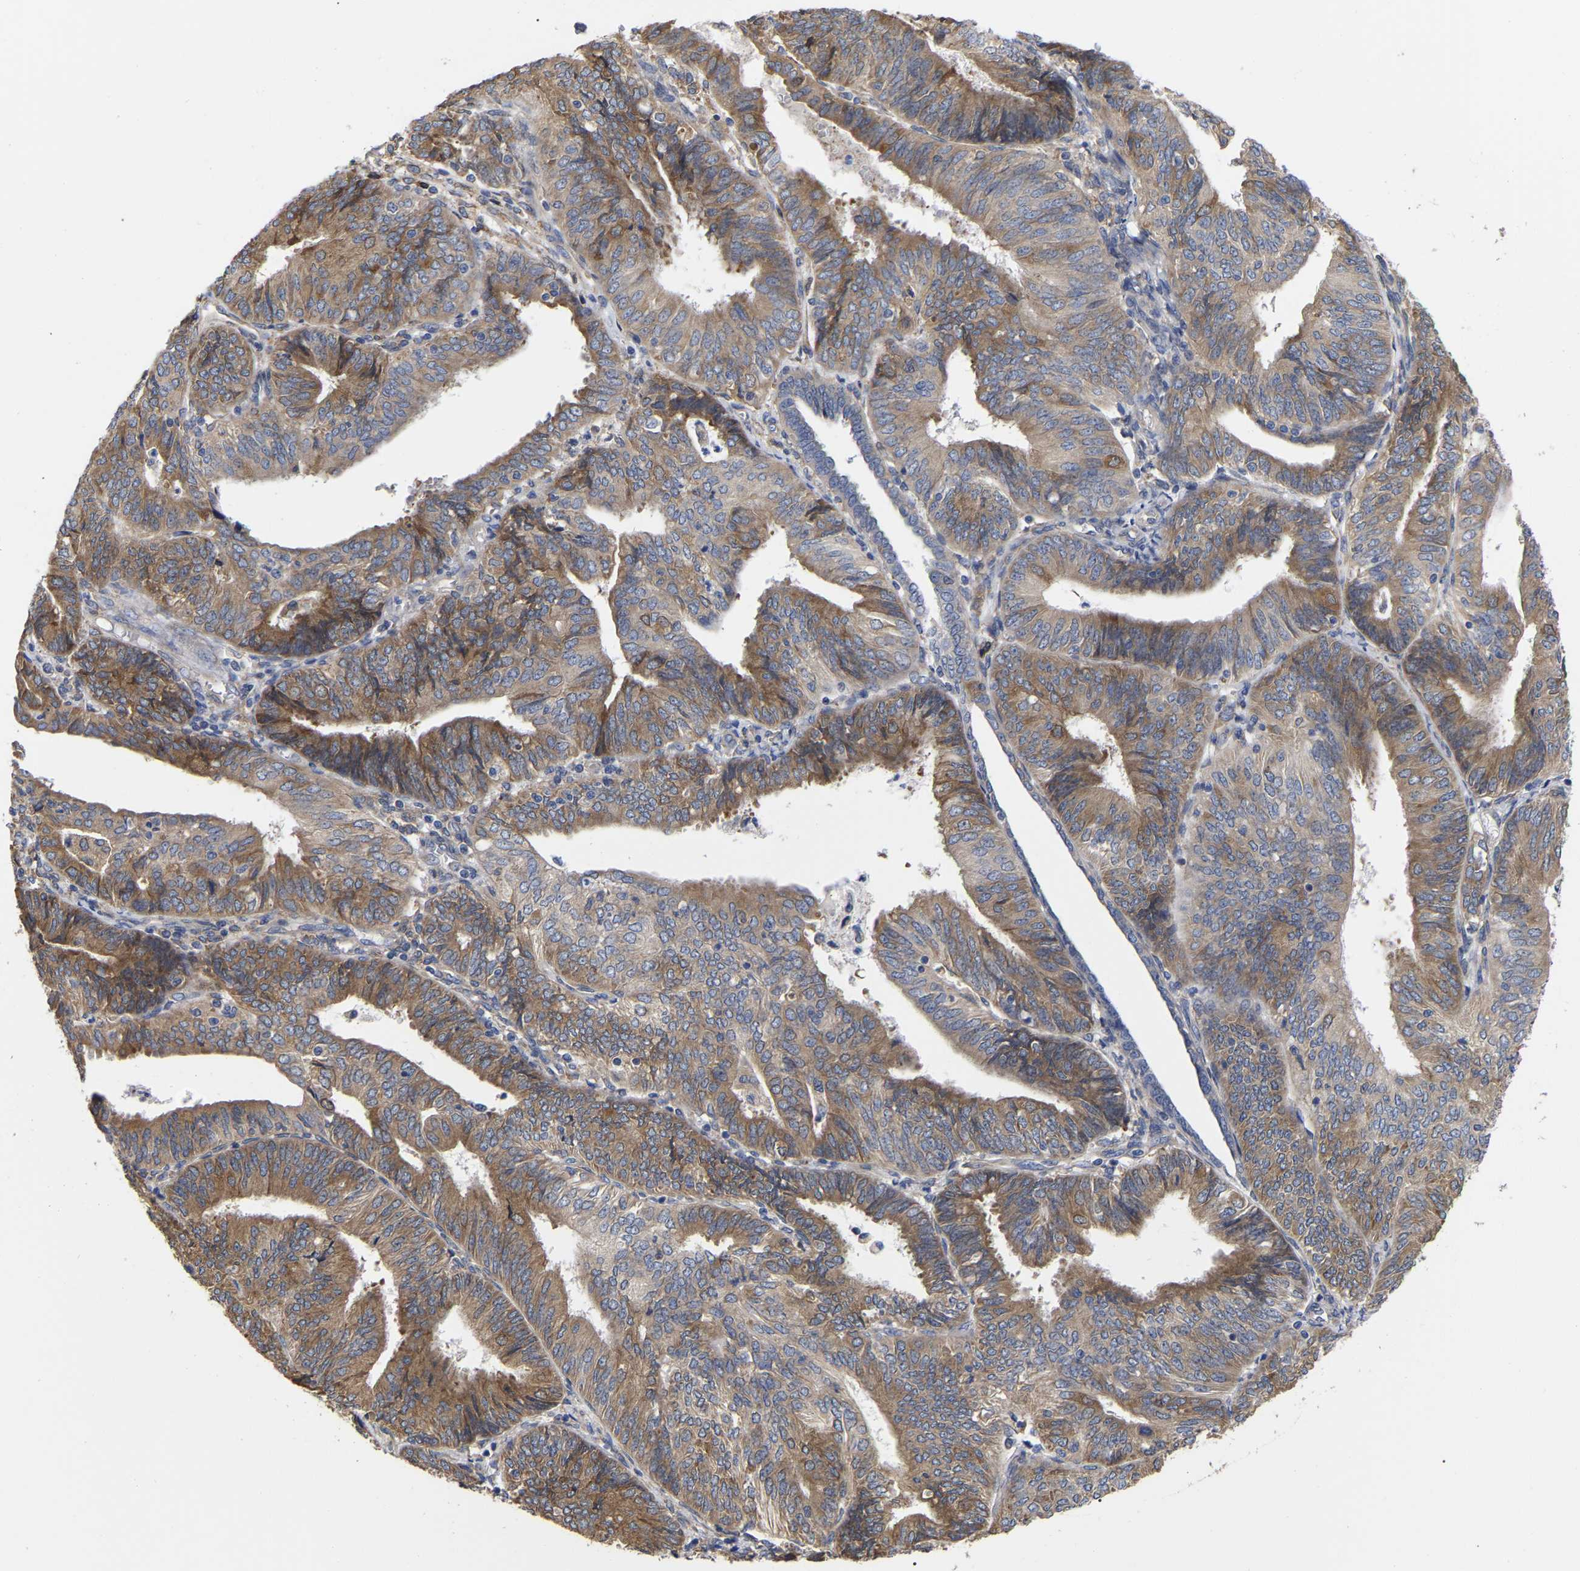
{"staining": {"intensity": "moderate", "quantity": ">75%", "location": "cytoplasmic/membranous"}, "tissue": "endometrial cancer", "cell_type": "Tumor cells", "image_type": "cancer", "snomed": [{"axis": "morphology", "description": "Adenocarcinoma, NOS"}, {"axis": "topography", "description": "Endometrium"}], "caption": "Endometrial adenocarcinoma stained with a brown dye reveals moderate cytoplasmic/membranous positive positivity in approximately >75% of tumor cells.", "gene": "CFAP298", "patient": {"sex": "female", "age": 58}}